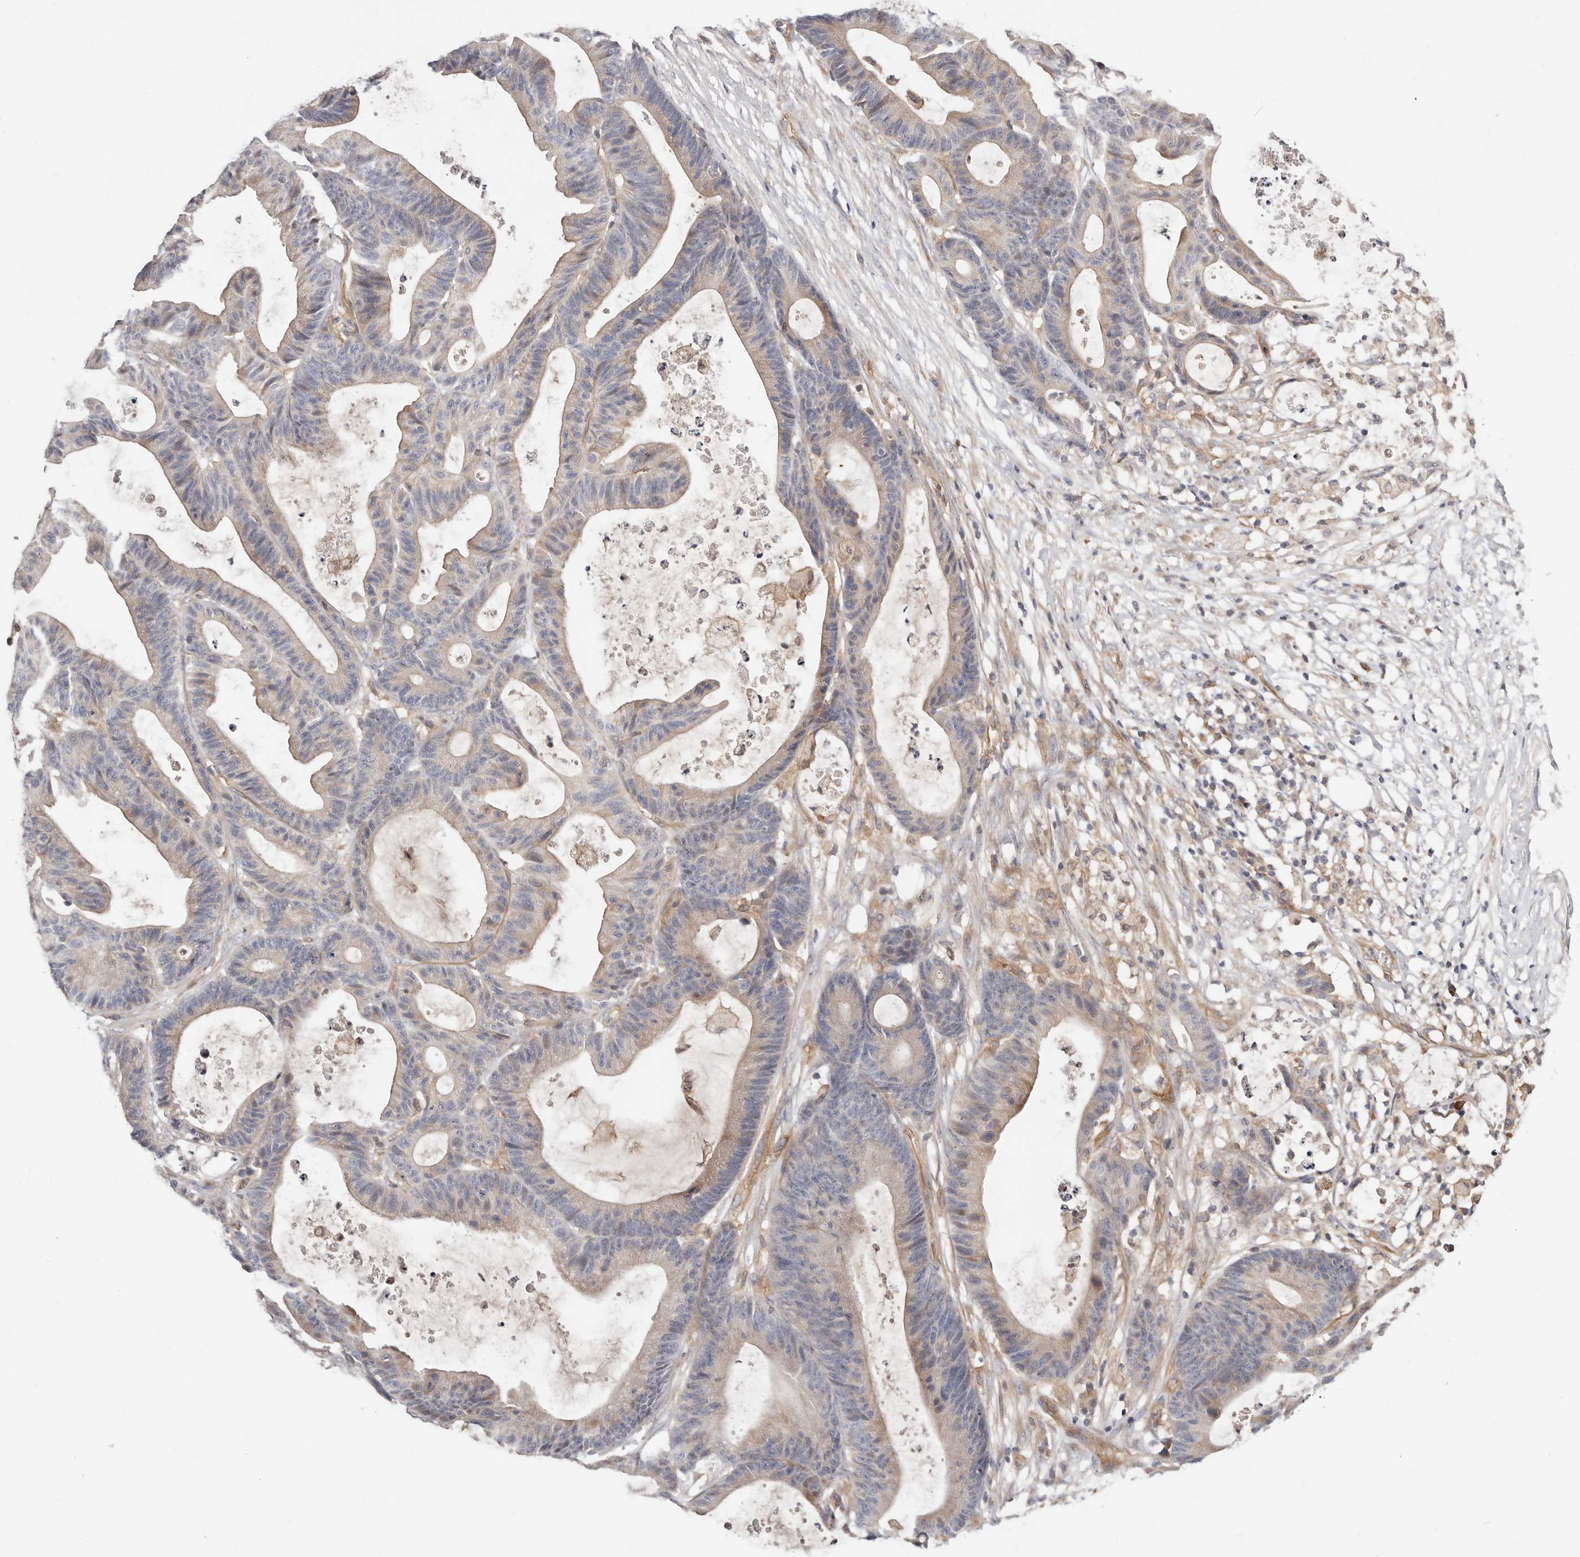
{"staining": {"intensity": "weak", "quantity": "25%-75%", "location": "cytoplasmic/membranous"}, "tissue": "colorectal cancer", "cell_type": "Tumor cells", "image_type": "cancer", "snomed": [{"axis": "morphology", "description": "Adenocarcinoma, NOS"}, {"axis": "topography", "description": "Colon"}], "caption": "Immunohistochemistry (IHC) (DAB) staining of human colorectal adenocarcinoma demonstrates weak cytoplasmic/membranous protein positivity in approximately 25%-75% of tumor cells.", "gene": "MACF1", "patient": {"sex": "female", "age": 84}}